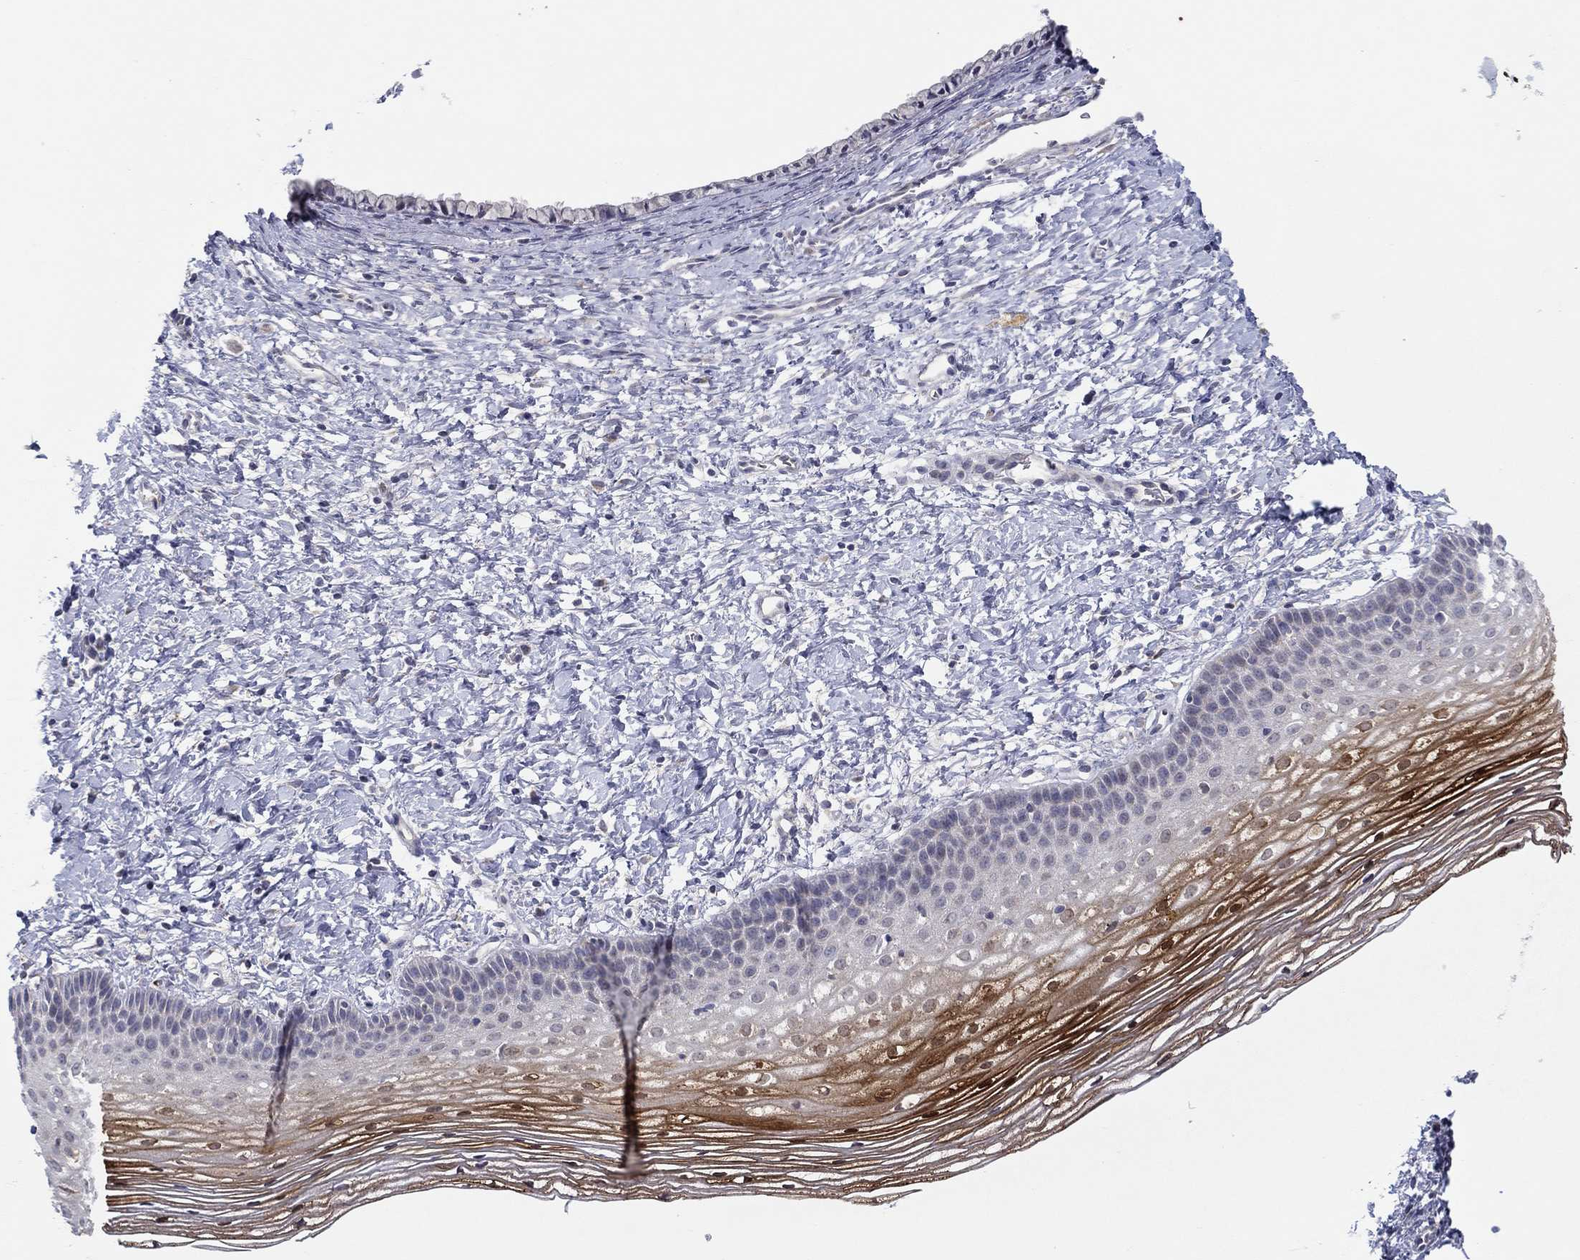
{"staining": {"intensity": "negative", "quantity": "none", "location": "none"}, "tissue": "cervix", "cell_type": "Glandular cells", "image_type": "normal", "snomed": [{"axis": "morphology", "description": "Normal tissue, NOS"}, {"axis": "topography", "description": "Cervix"}], "caption": "Human cervix stained for a protein using IHC shows no positivity in glandular cells.", "gene": "ALOX12", "patient": {"sex": "female", "age": 39}}